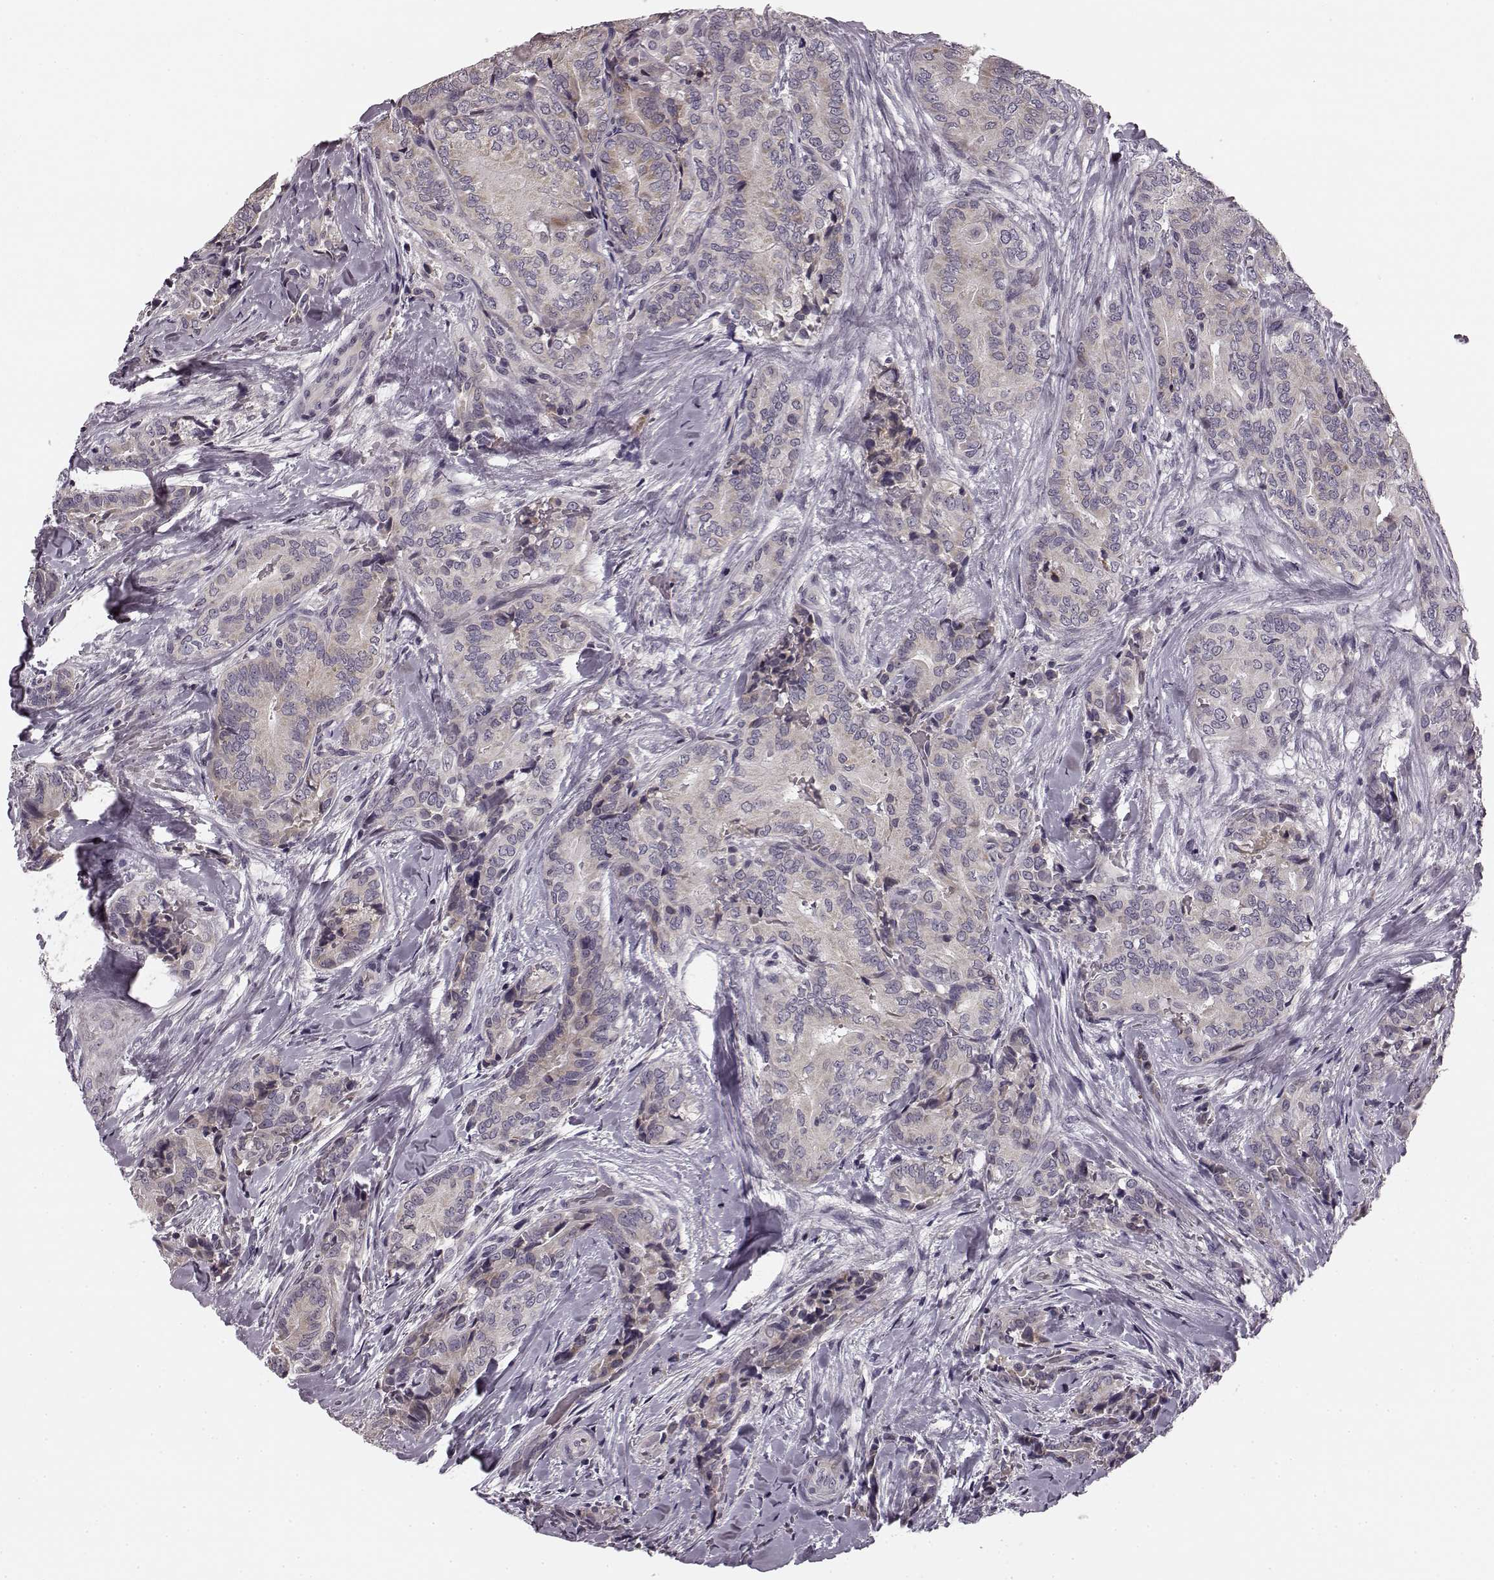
{"staining": {"intensity": "weak", "quantity": "<25%", "location": "cytoplasmic/membranous"}, "tissue": "thyroid cancer", "cell_type": "Tumor cells", "image_type": "cancer", "snomed": [{"axis": "morphology", "description": "Papillary adenocarcinoma, NOS"}, {"axis": "topography", "description": "Thyroid gland"}], "caption": "This is a histopathology image of IHC staining of thyroid cancer (papillary adenocarcinoma), which shows no expression in tumor cells.", "gene": "FAM234B", "patient": {"sex": "male", "age": 61}}